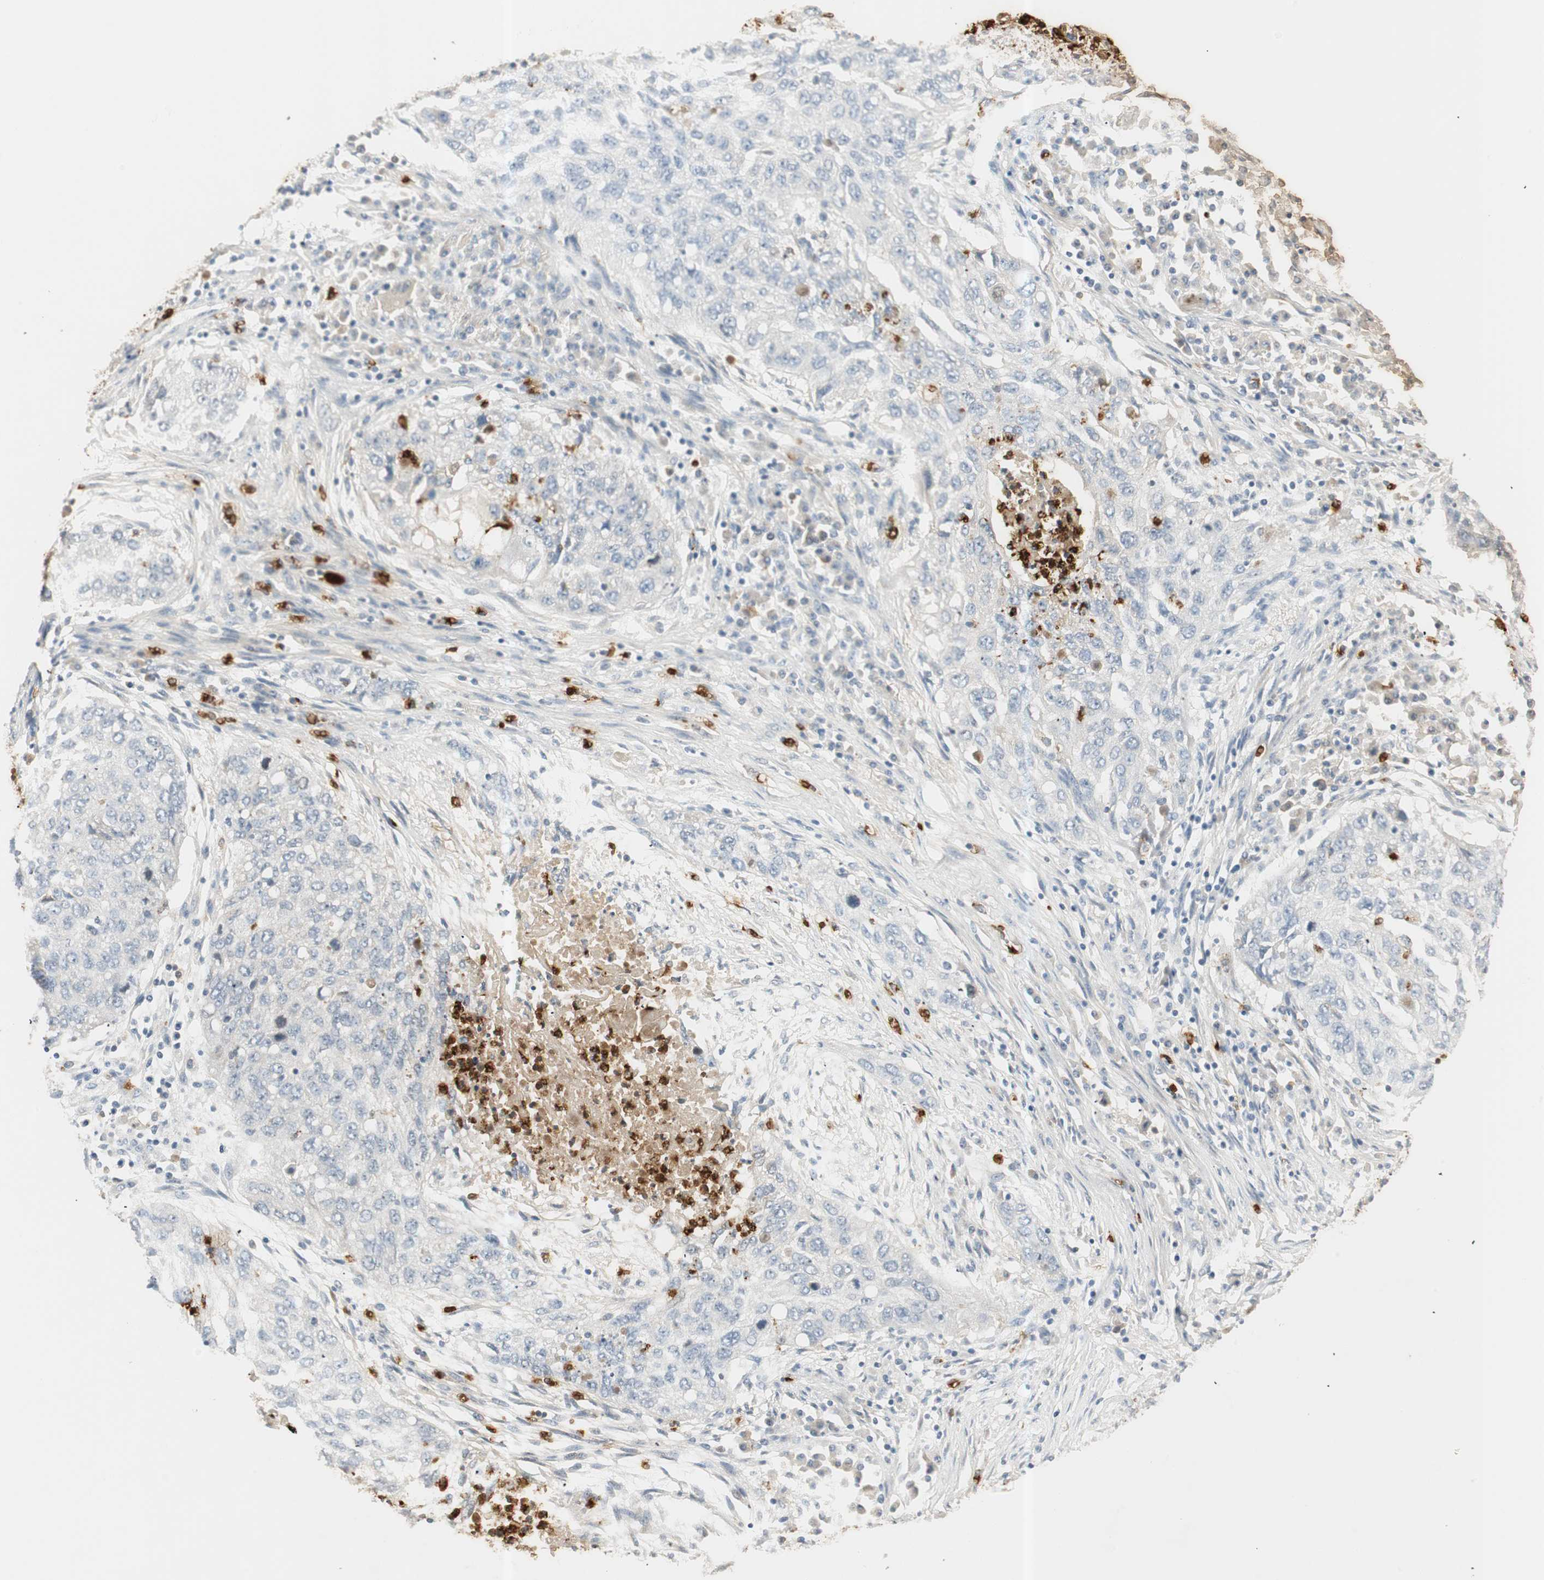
{"staining": {"intensity": "negative", "quantity": "none", "location": "none"}, "tissue": "lung cancer", "cell_type": "Tumor cells", "image_type": "cancer", "snomed": [{"axis": "morphology", "description": "Squamous cell carcinoma, NOS"}, {"axis": "topography", "description": "Lung"}], "caption": "Immunohistochemistry (IHC) of human lung cancer (squamous cell carcinoma) reveals no expression in tumor cells.", "gene": "PRTN3", "patient": {"sex": "female", "age": 63}}